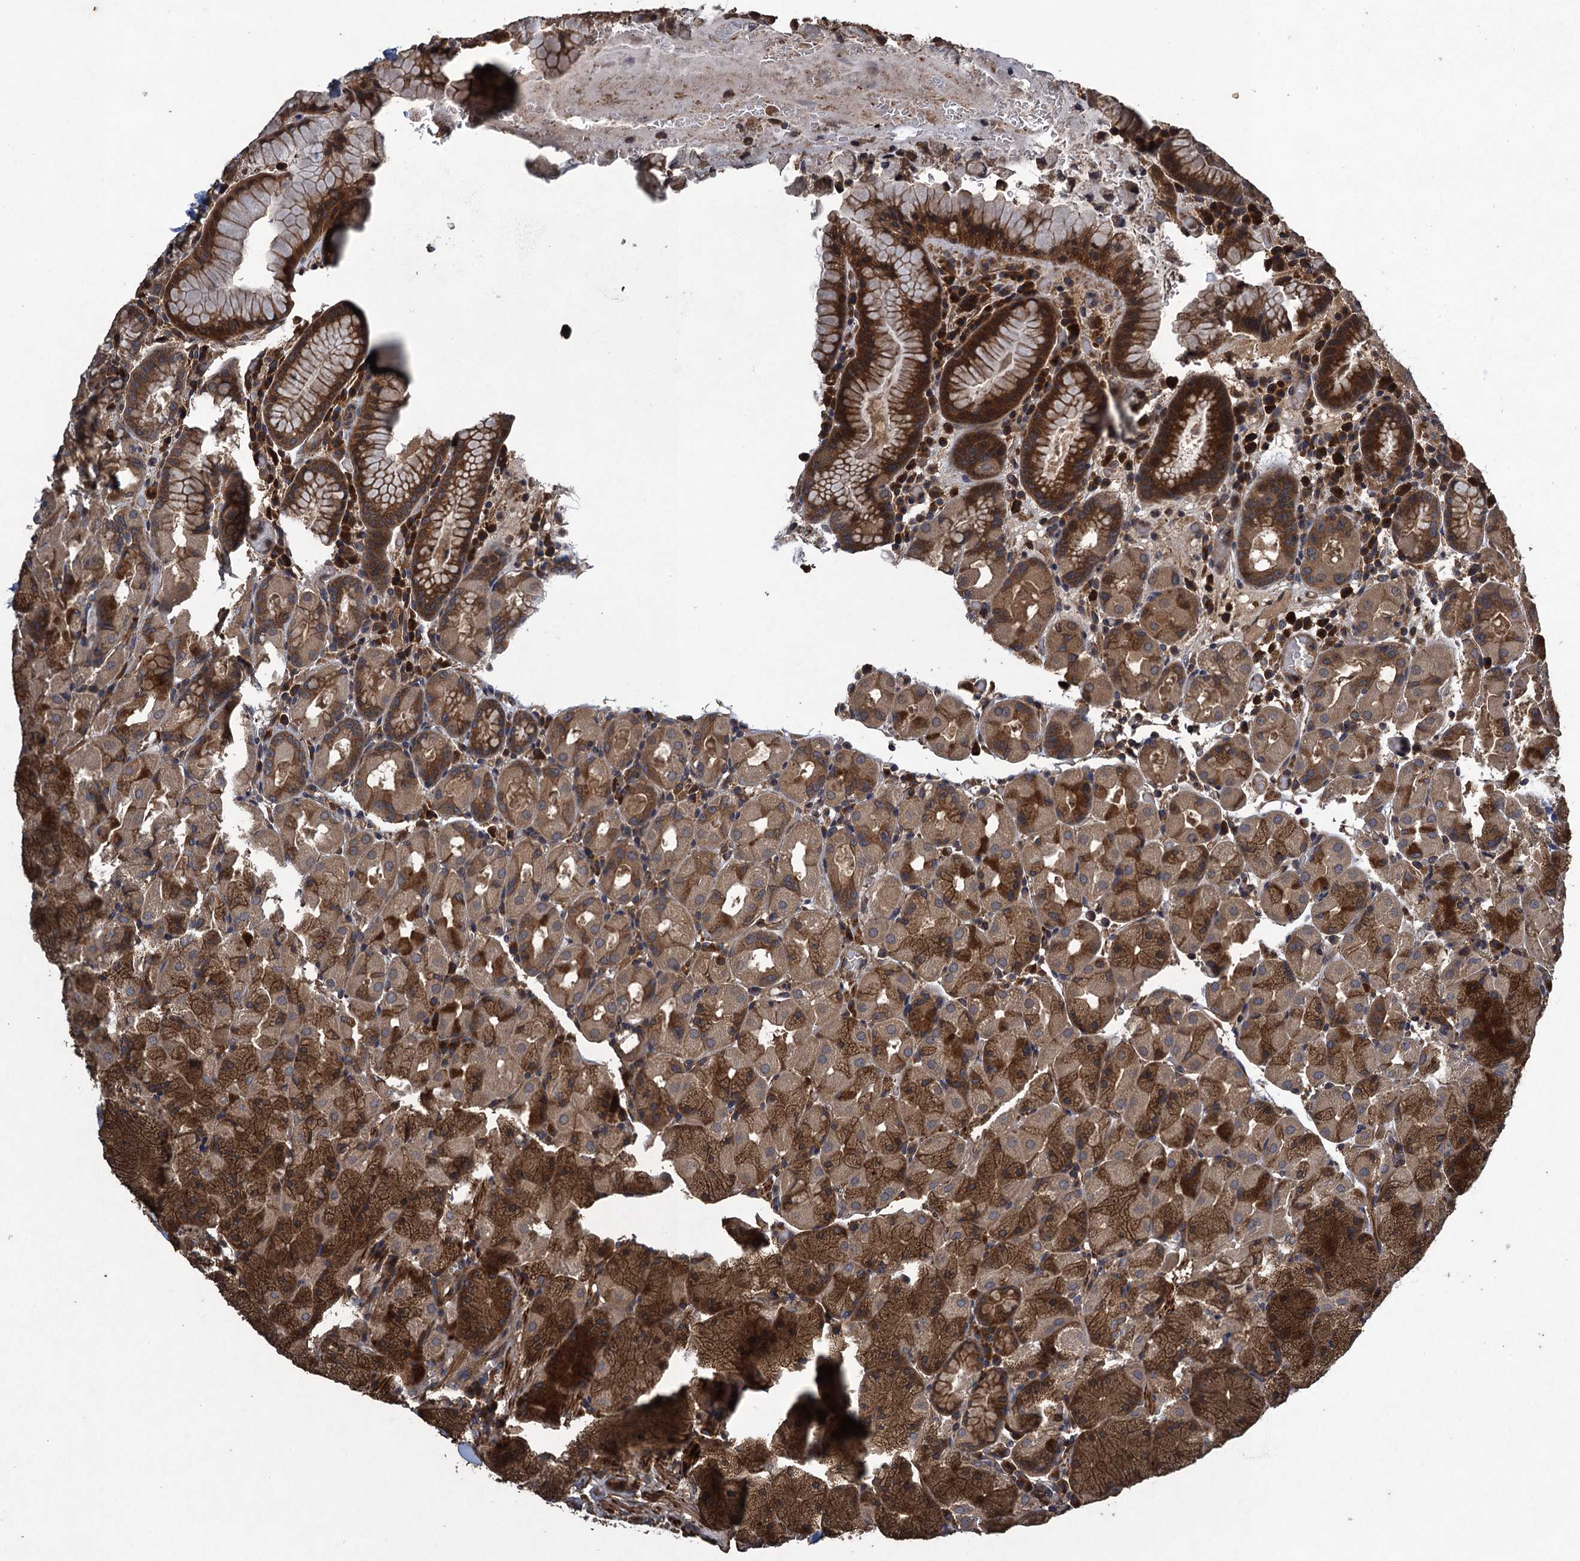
{"staining": {"intensity": "strong", "quantity": ">75%", "location": "cytoplasmic/membranous"}, "tissue": "stomach", "cell_type": "Glandular cells", "image_type": "normal", "snomed": [{"axis": "morphology", "description": "Normal tissue, NOS"}, {"axis": "topography", "description": "Stomach, upper"}, {"axis": "topography", "description": "Stomach, lower"}], "caption": "Immunohistochemical staining of normal stomach reveals high levels of strong cytoplasmic/membranous expression in approximately >75% of glandular cells. Nuclei are stained in blue.", "gene": "CNTN5", "patient": {"sex": "male", "age": 80}}